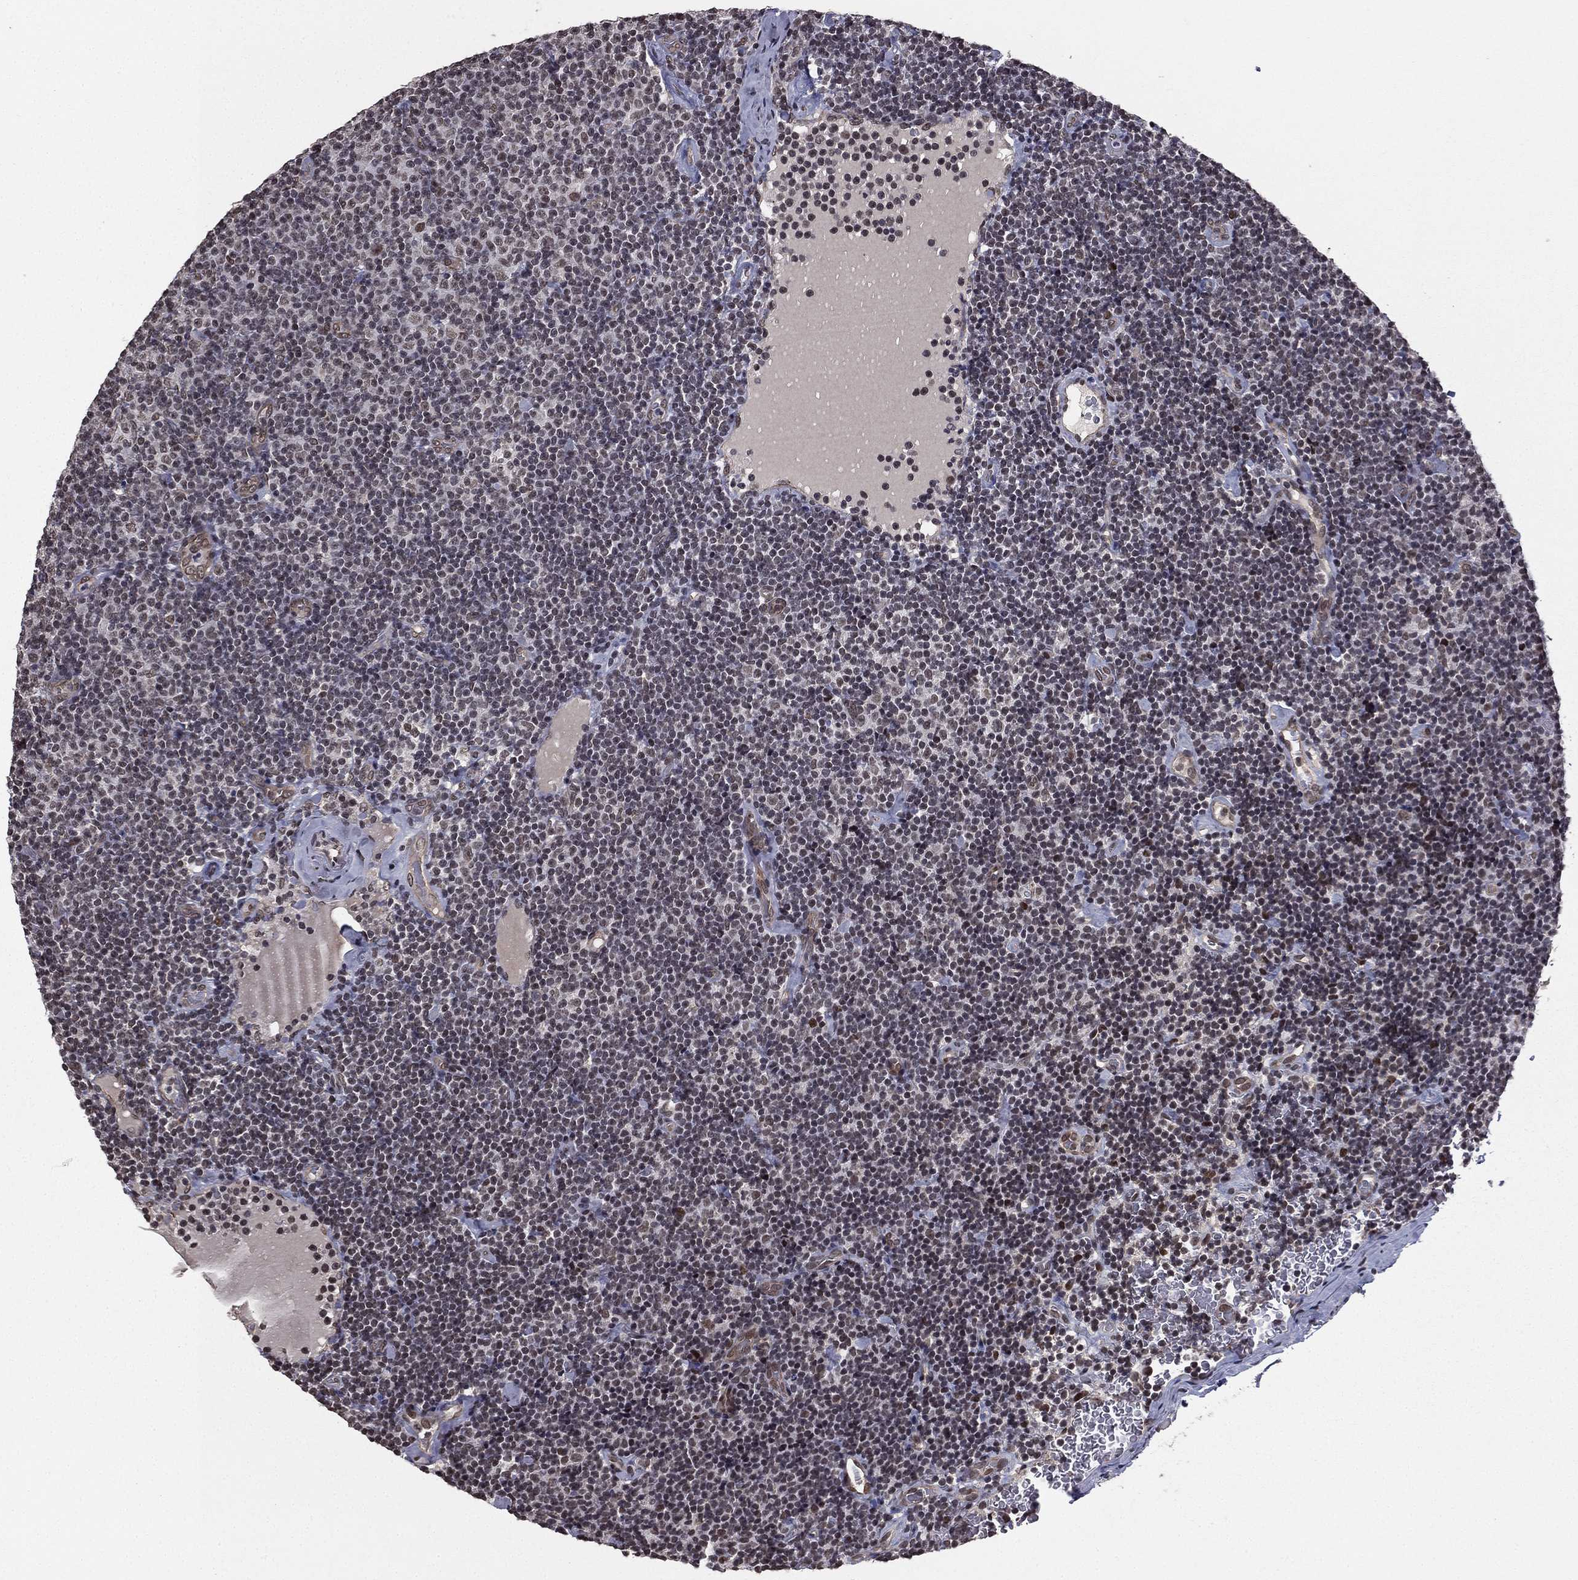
{"staining": {"intensity": "negative", "quantity": "none", "location": "none"}, "tissue": "lymphoma", "cell_type": "Tumor cells", "image_type": "cancer", "snomed": [{"axis": "morphology", "description": "Malignant lymphoma, non-Hodgkin's type, Low grade"}, {"axis": "topography", "description": "Lymph node"}], "caption": "Immunohistochemistry (IHC) photomicrograph of lymphoma stained for a protein (brown), which shows no positivity in tumor cells.", "gene": "RARB", "patient": {"sex": "male", "age": 81}}